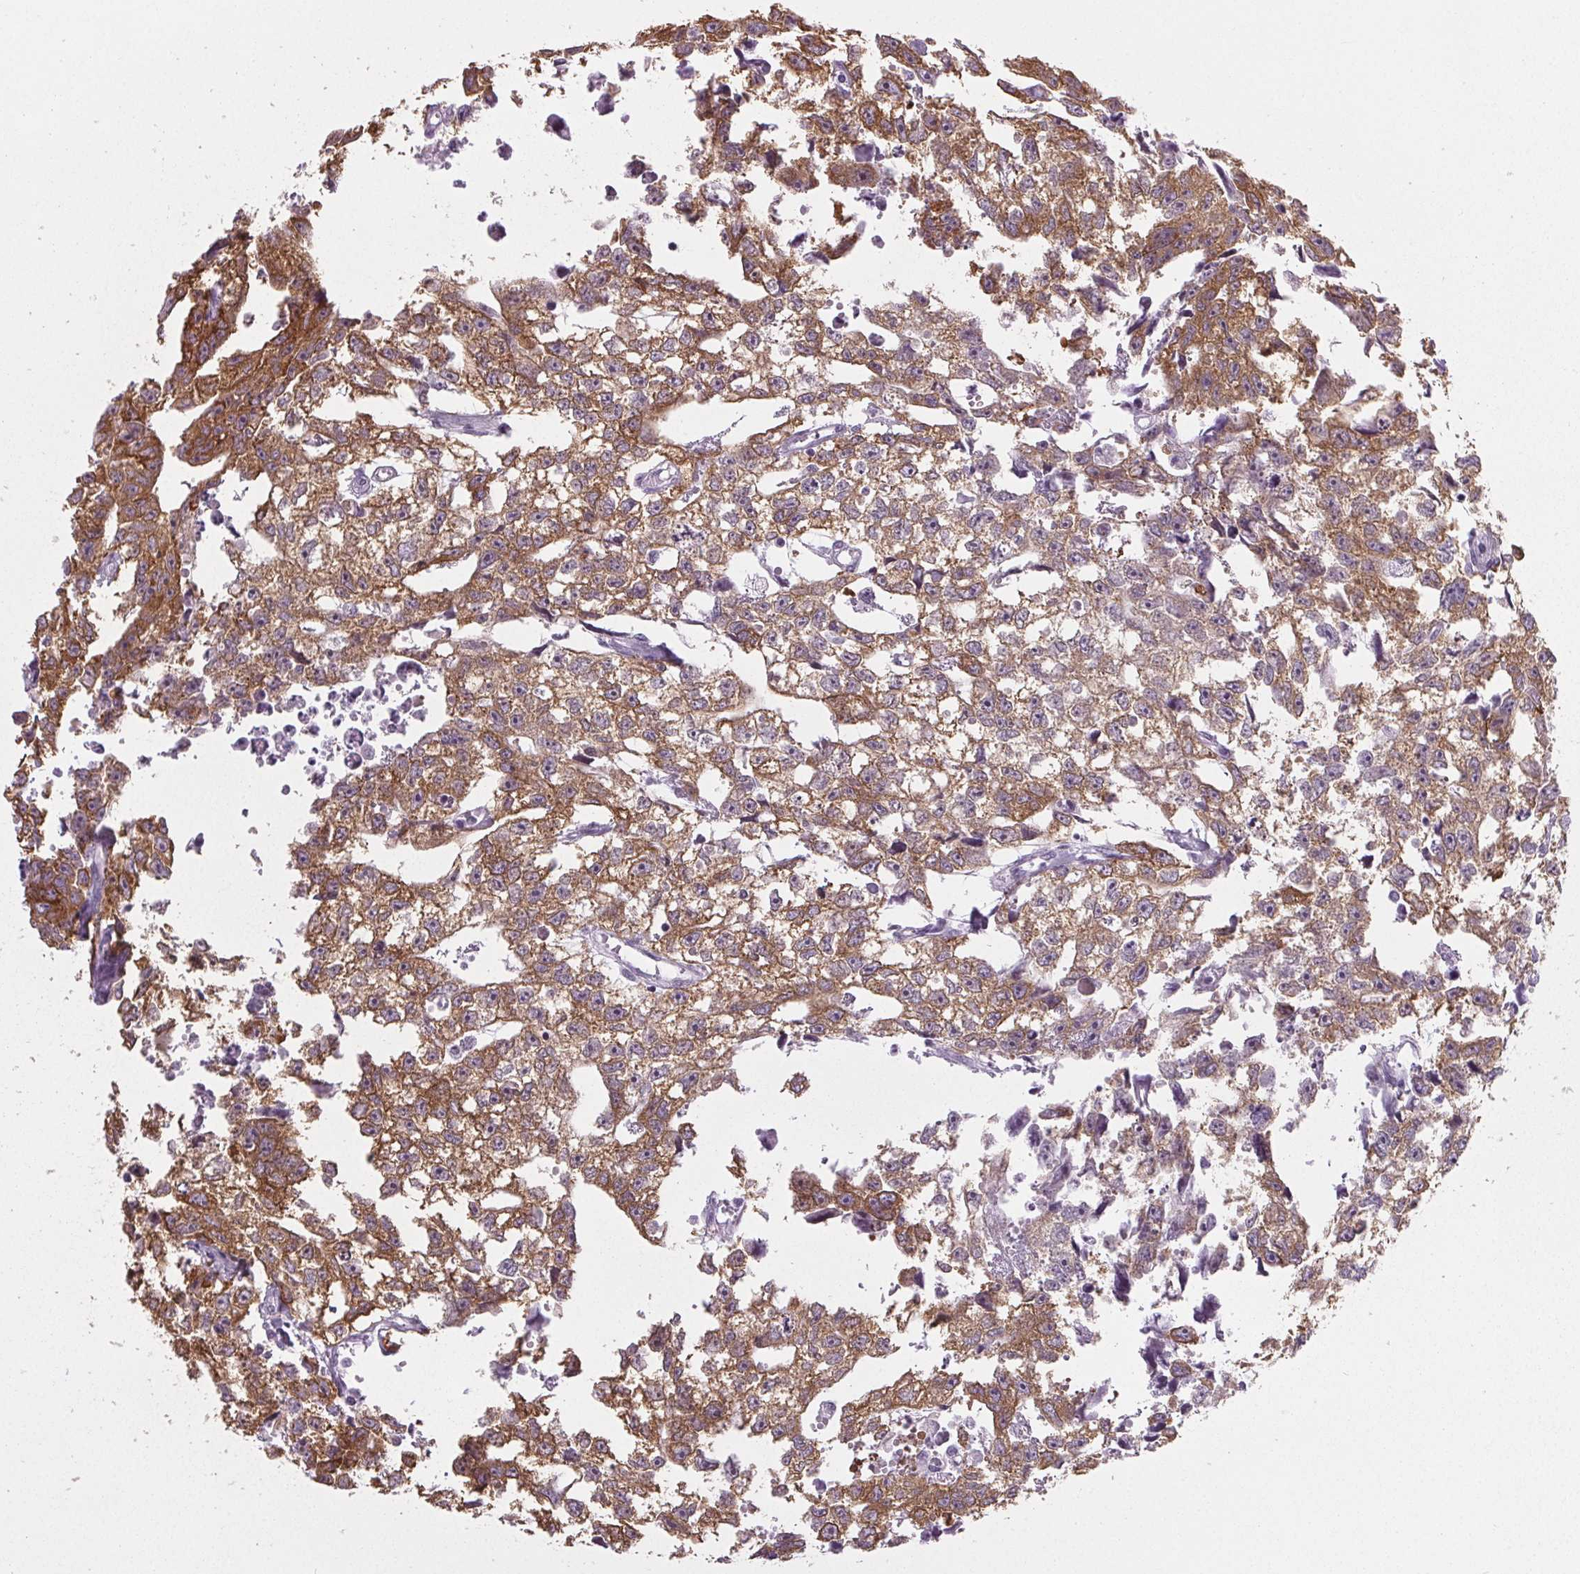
{"staining": {"intensity": "moderate", "quantity": ">75%", "location": "cytoplasmic/membranous"}, "tissue": "testis cancer", "cell_type": "Tumor cells", "image_type": "cancer", "snomed": [{"axis": "morphology", "description": "Carcinoma, Embryonal, NOS"}, {"axis": "morphology", "description": "Teratoma, malignant, NOS"}, {"axis": "topography", "description": "Testis"}], "caption": "Protein expression analysis of human testis embryonal carcinoma reveals moderate cytoplasmic/membranous expression in approximately >75% of tumor cells. (DAB (3,3'-diaminobenzidine) IHC with brightfield microscopy, high magnification).", "gene": "IGF2BP1", "patient": {"sex": "male", "age": 44}}